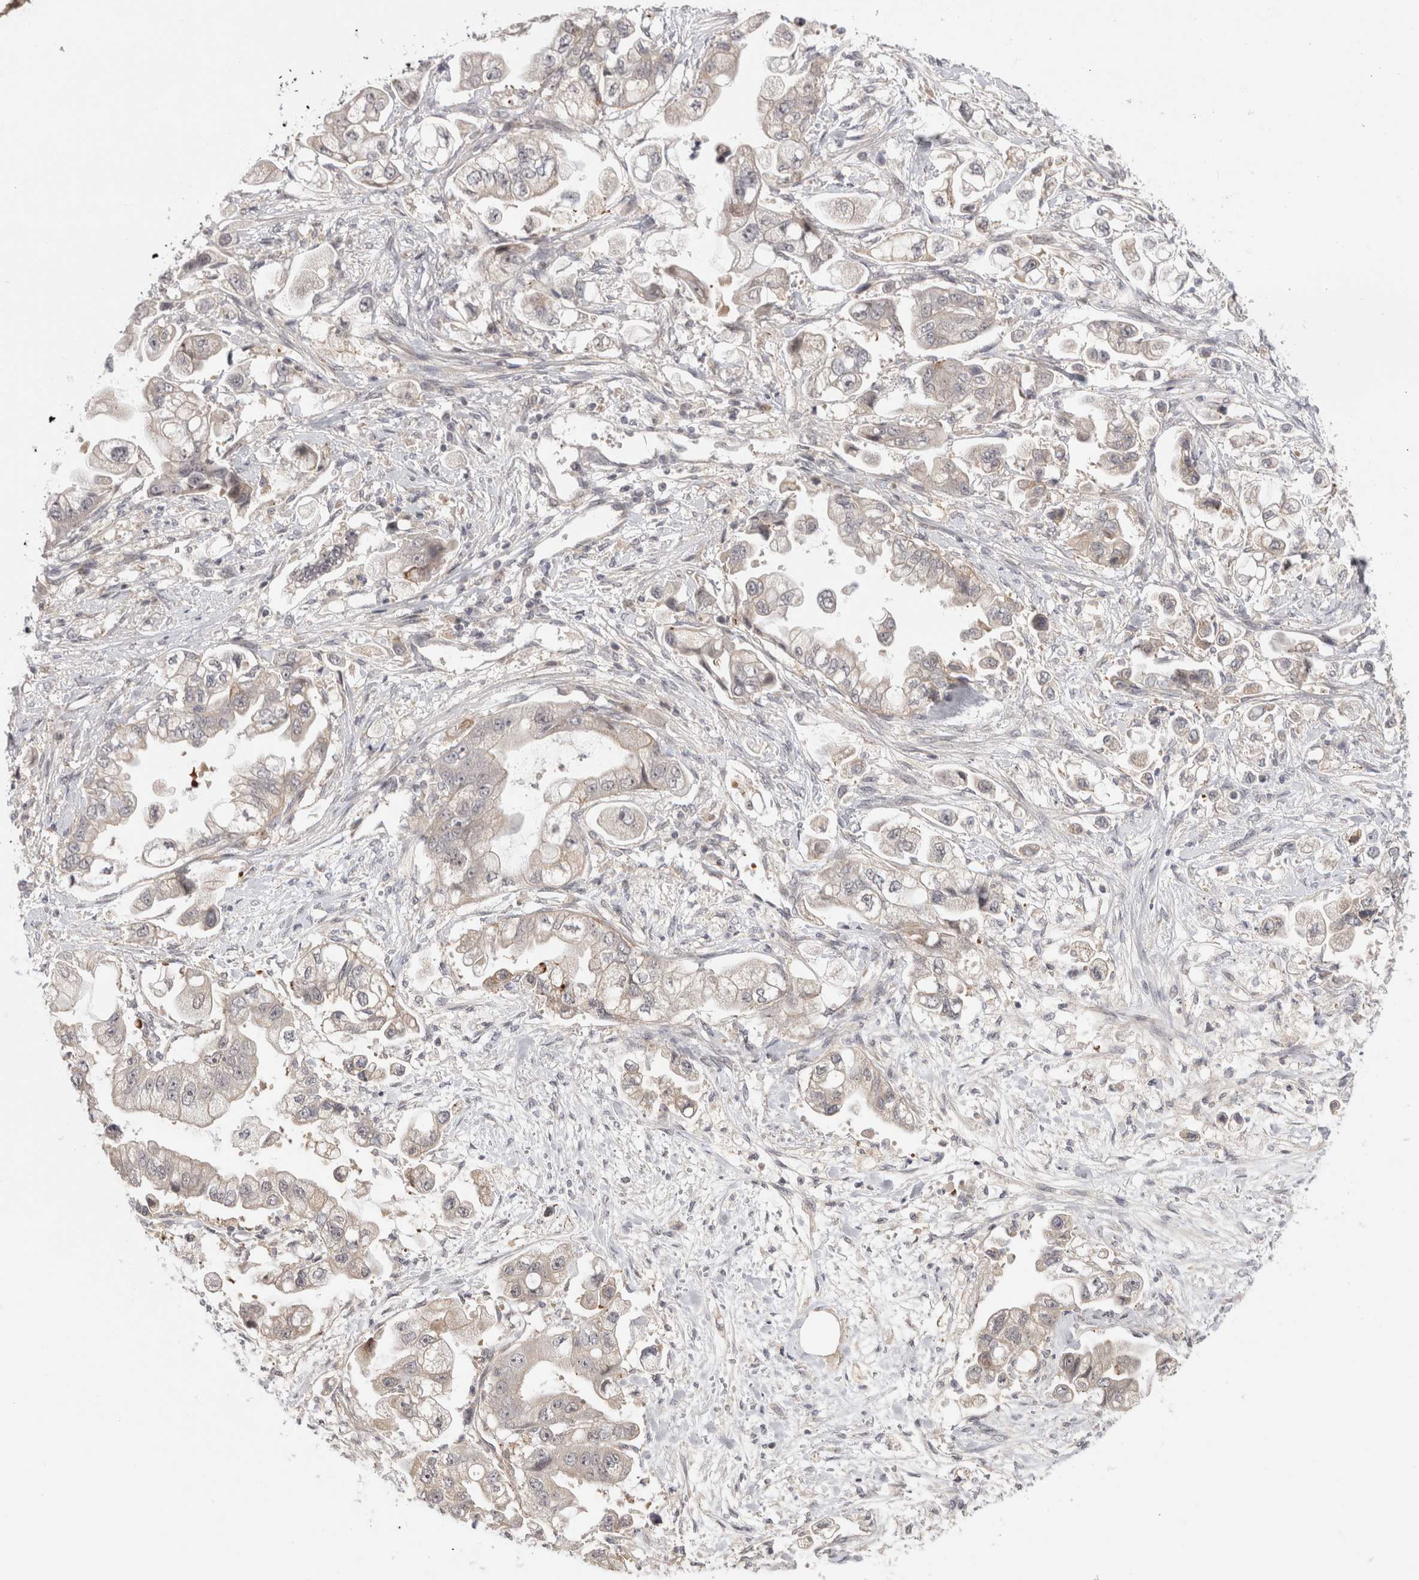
{"staining": {"intensity": "weak", "quantity": "<25%", "location": "cytoplasmic/membranous"}, "tissue": "stomach cancer", "cell_type": "Tumor cells", "image_type": "cancer", "snomed": [{"axis": "morphology", "description": "Adenocarcinoma, NOS"}, {"axis": "topography", "description": "Stomach"}], "caption": "This is an IHC image of stomach cancer. There is no expression in tumor cells.", "gene": "ZNF318", "patient": {"sex": "male", "age": 62}}